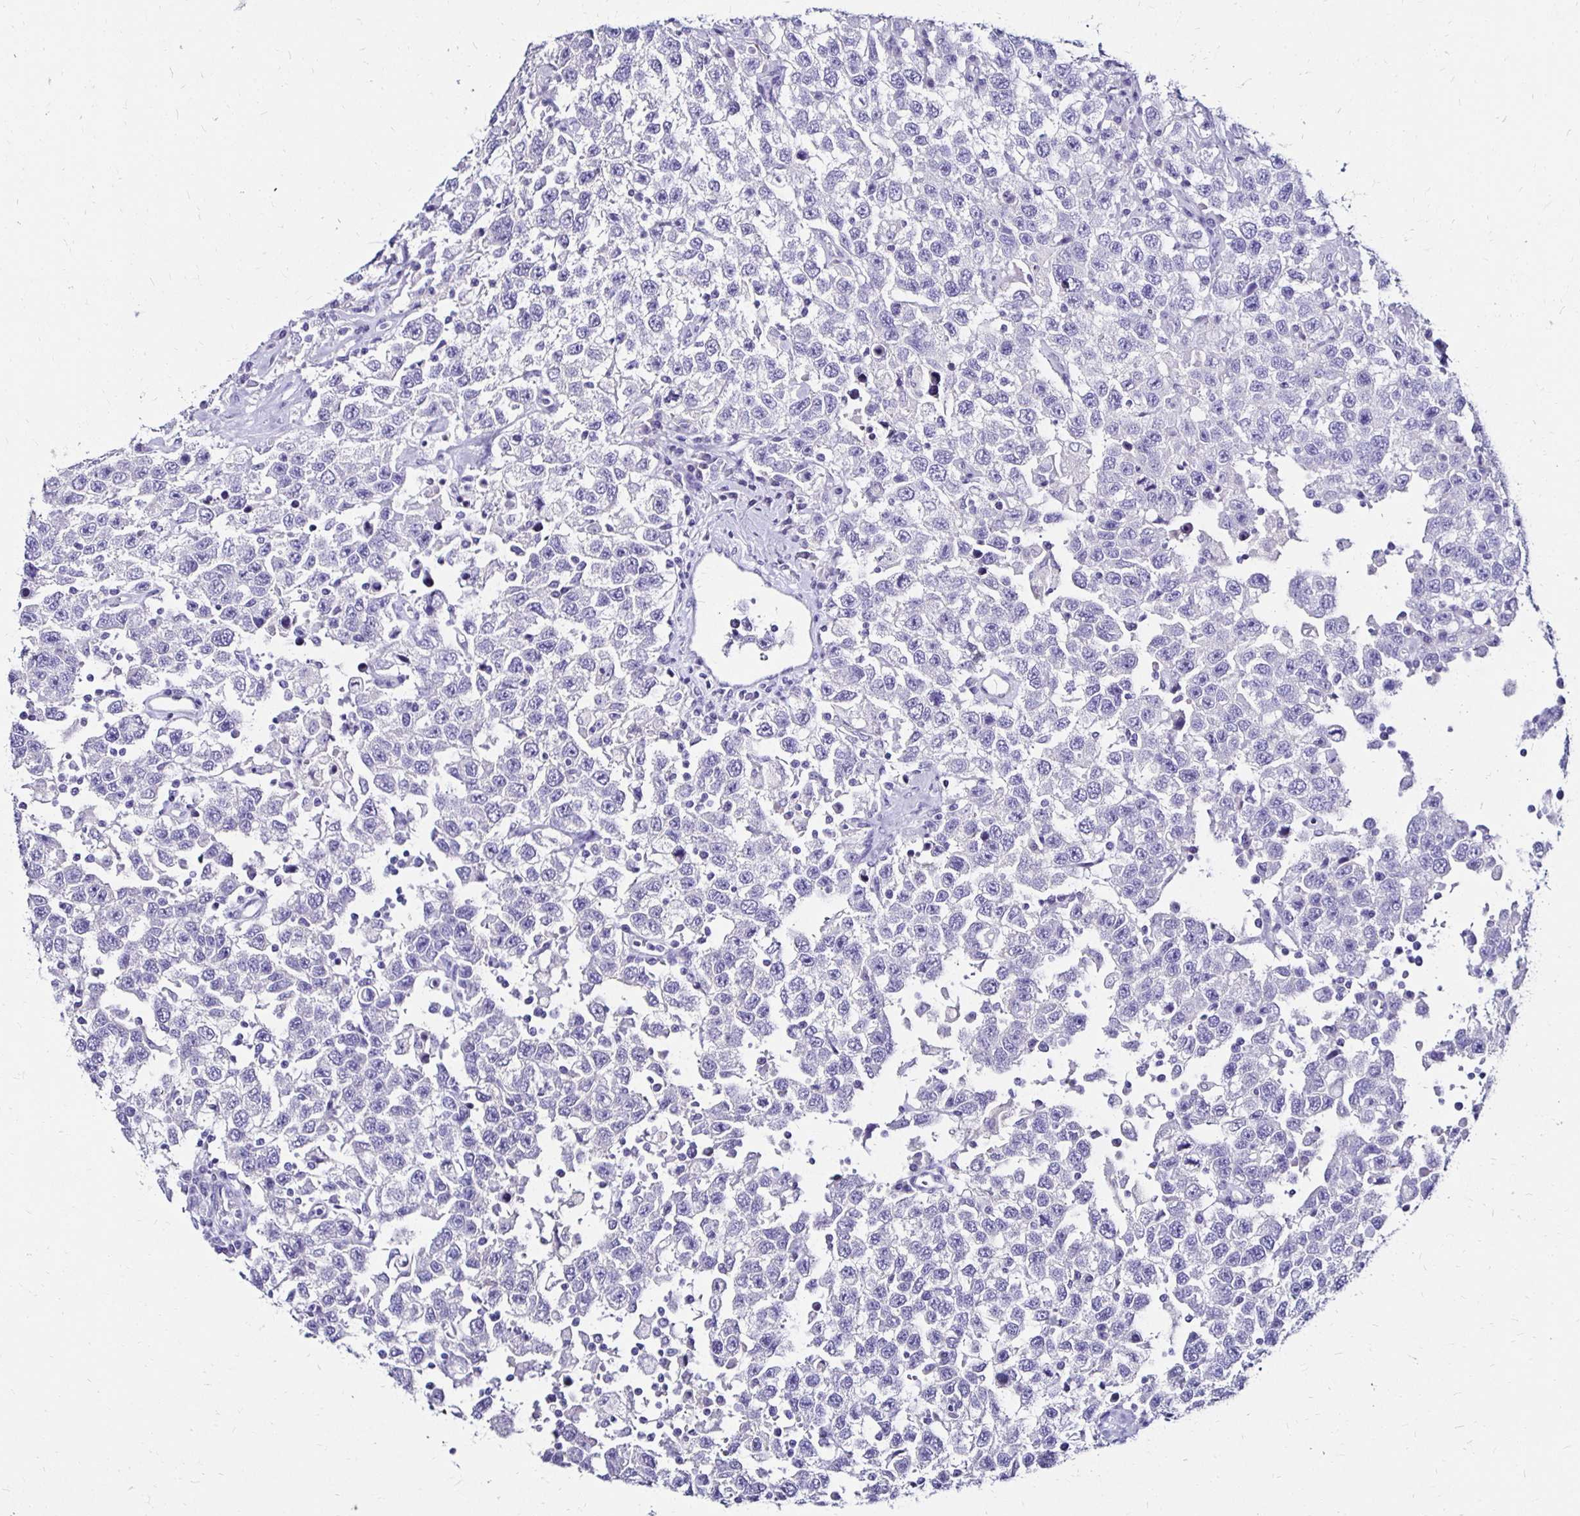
{"staining": {"intensity": "negative", "quantity": "none", "location": "none"}, "tissue": "testis cancer", "cell_type": "Tumor cells", "image_type": "cancer", "snomed": [{"axis": "morphology", "description": "Seminoma, NOS"}, {"axis": "topography", "description": "Testis"}], "caption": "This is an immunohistochemistry histopathology image of testis cancer (seminoma). There is no staining in tumor cells.", "gene": "KCNT1", "patient": {"sex": "male", "age": 41}}